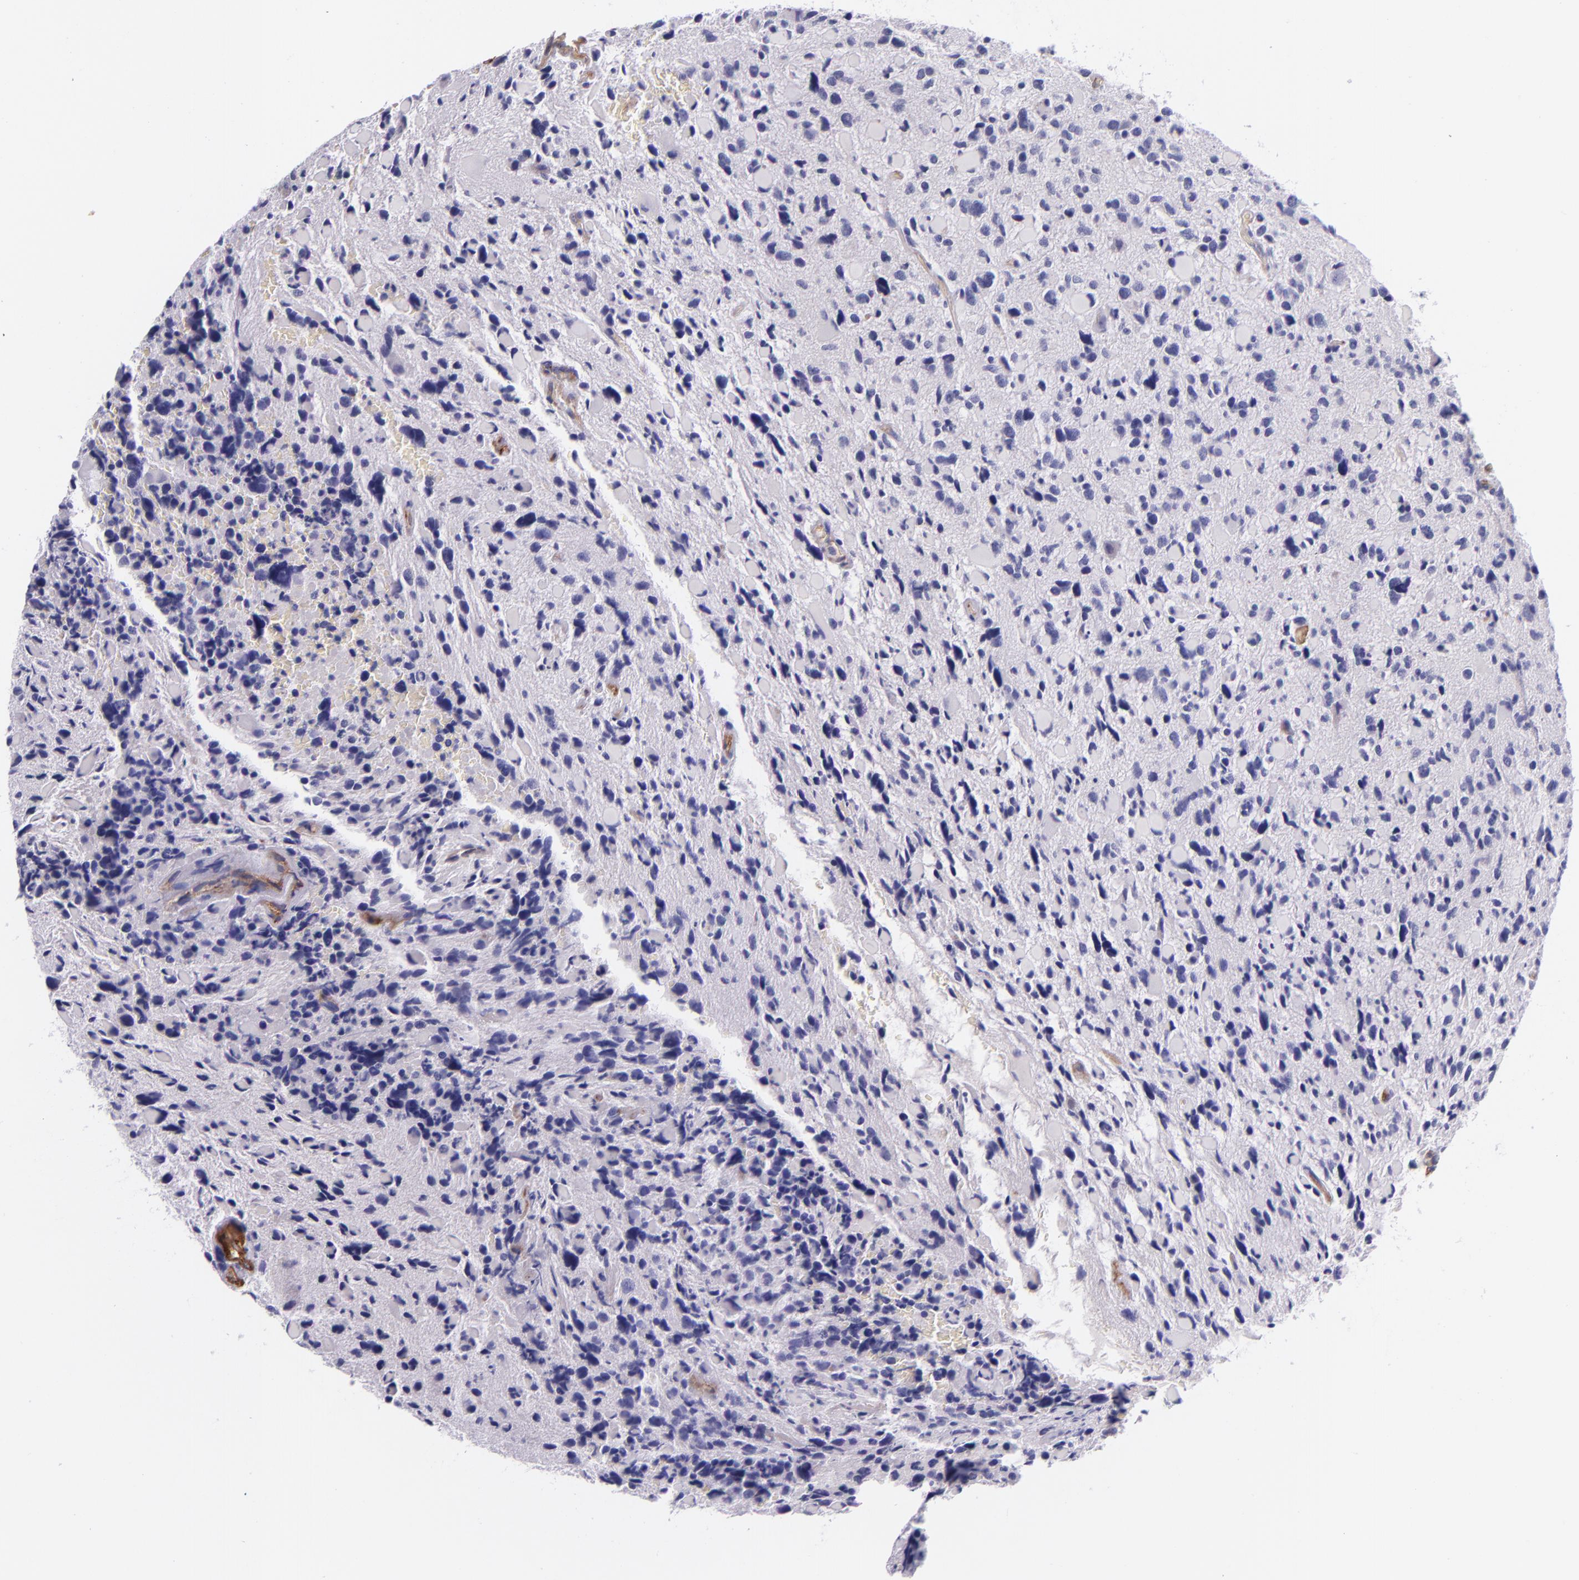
{"staining": {"intensity": "negative", "quantity": "none", "location": "none"}, "tissue": "glioma", "cell_type": "Tumor cells", "image_type": "cancer", "snomed": [{"axis": "morphology", "description": "Glioma, malignant, High grade"}, {"axis": "topography", "description": "Brain"}], "caption": "Human malignant glioma (high-grade) stained for a protein using immunohistochemistry displays no expression in tumor cells.", "gene": "NOS3", "patient": {"sex": "female", "age": 37}}